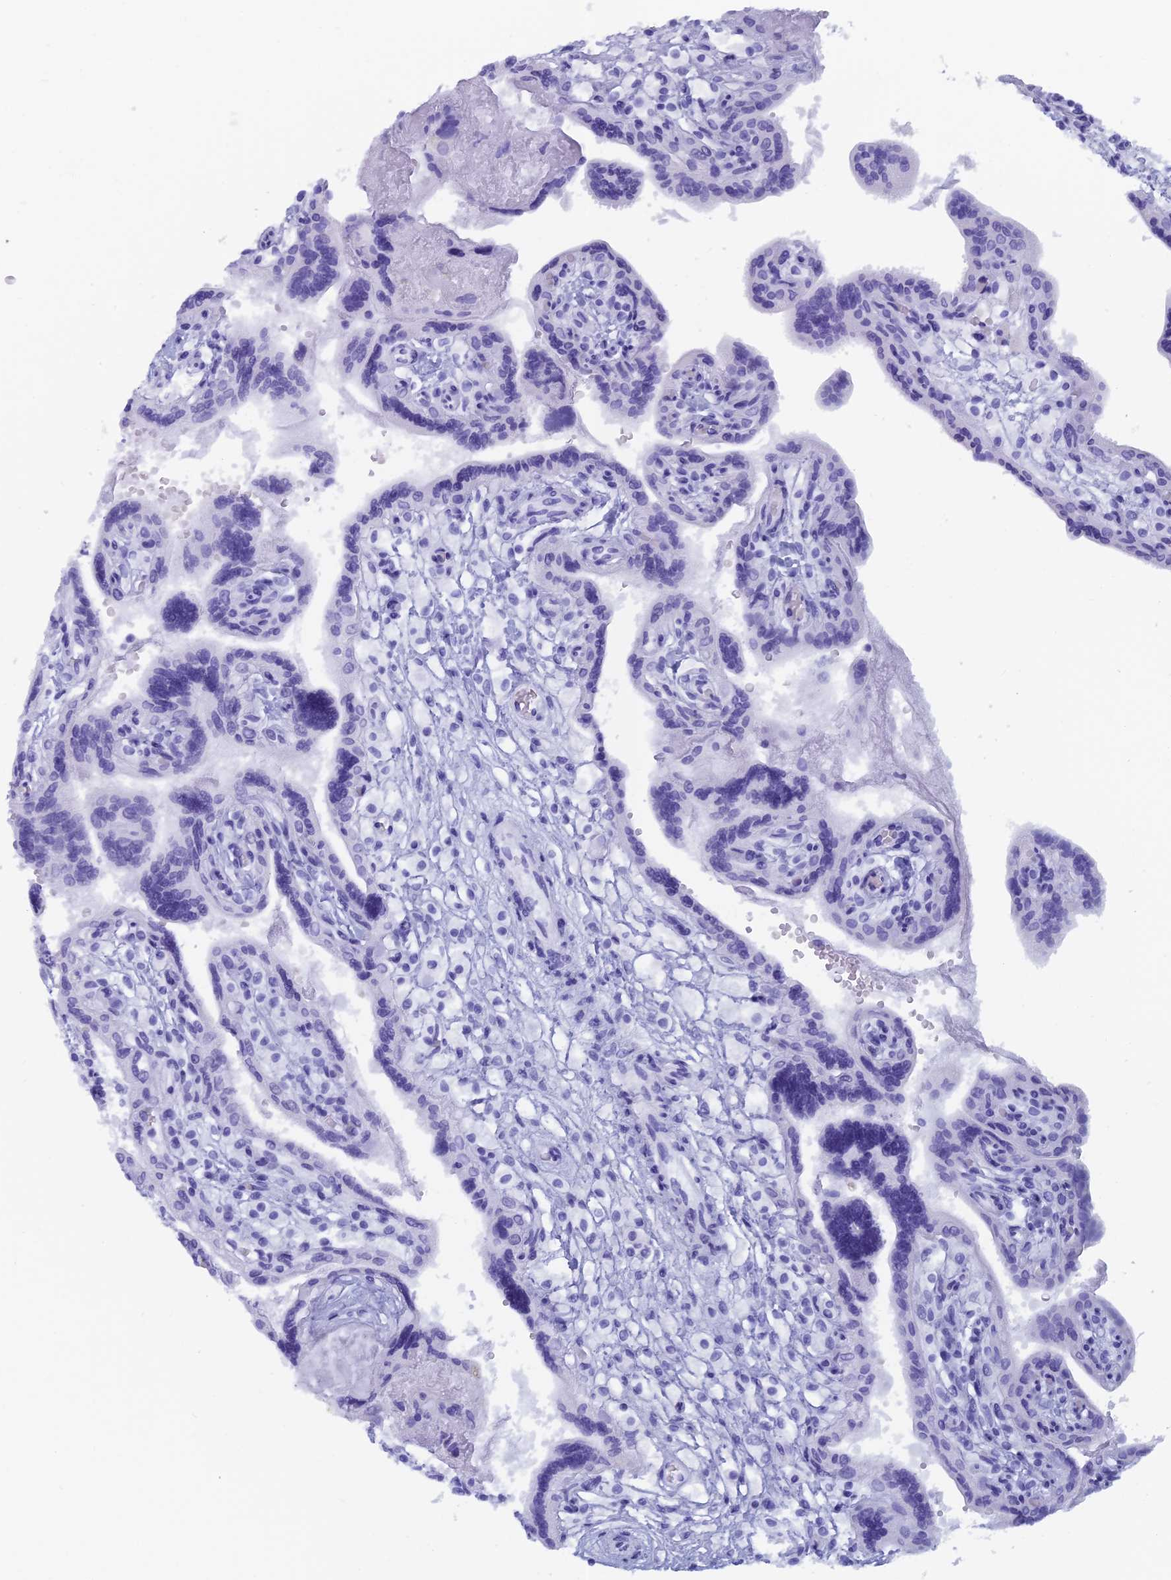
{"staining": {"intensity": "negative", "quantity": "none", "location": "none"}, "tissue": "placenta", "cell_type": "Trophoblastic cells", "image_type": "normal", "snomed": [{"axis": "morphology", "description": "Normal tissue, NOS"}, {"axis": "topography", "description": "Placenta"}], "caption": "The image reveals no staining of trophoblastic cells in benign placenta. (DAB IHC, high magnification).", "gene": "CAPS", "patient": {"sex": "female", "age": 37}}